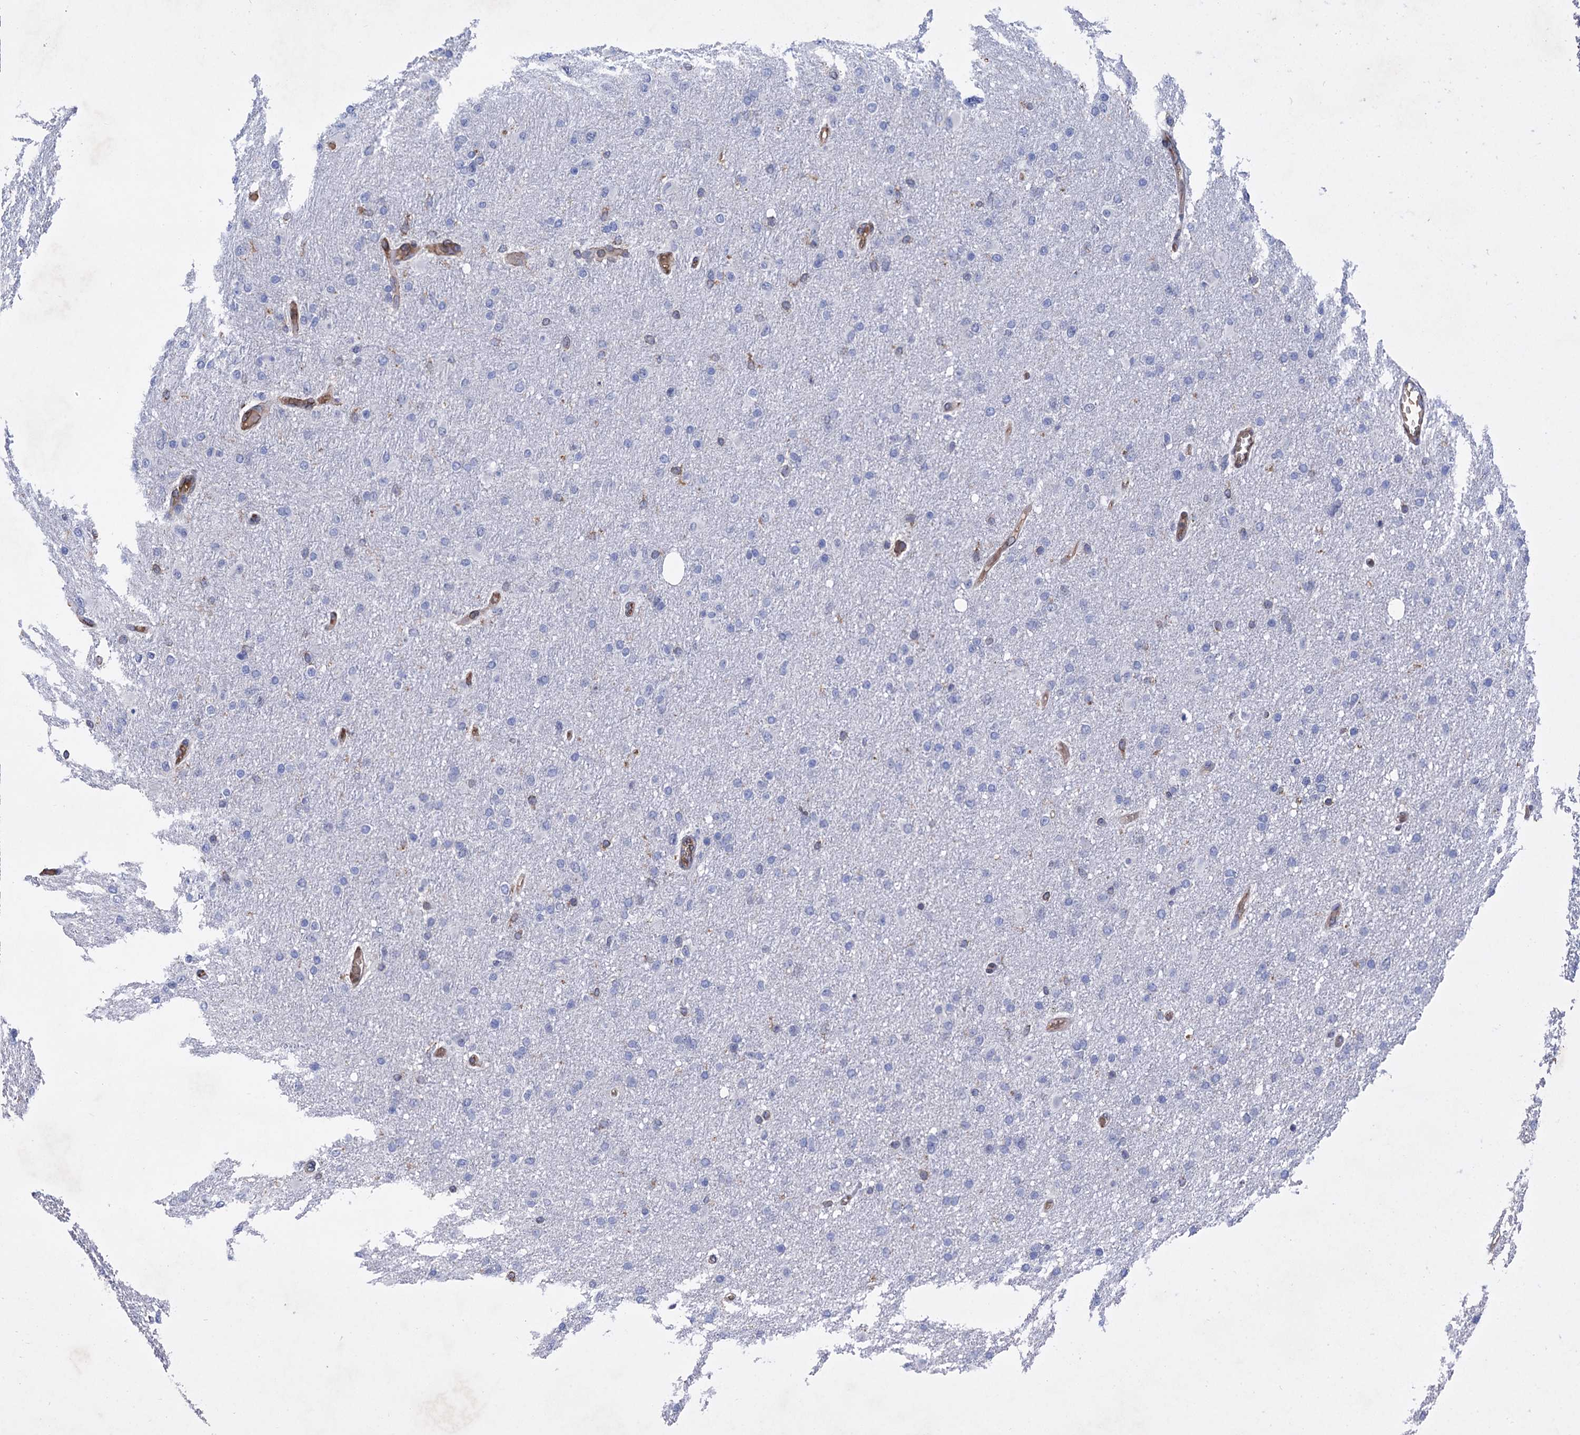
{"staining": {"intensity": "negative", "quantity": "none", "location": "none"}, "tissue": "glioma", "cell_type": "Tumor cells", "image_type": "cancer", "snomed": [{"axis": "morphology", "description": "Glioma, malignant, High grade"}, {"axis": "topography", "description": "Cerebral cortex"}], "caption": "This is a image of immunohistochemistry (IHC) staining of glioma, which shows no staining in tumor cells.", "gene": "STING1", "patient": {"sex": "female", "age": 36}}